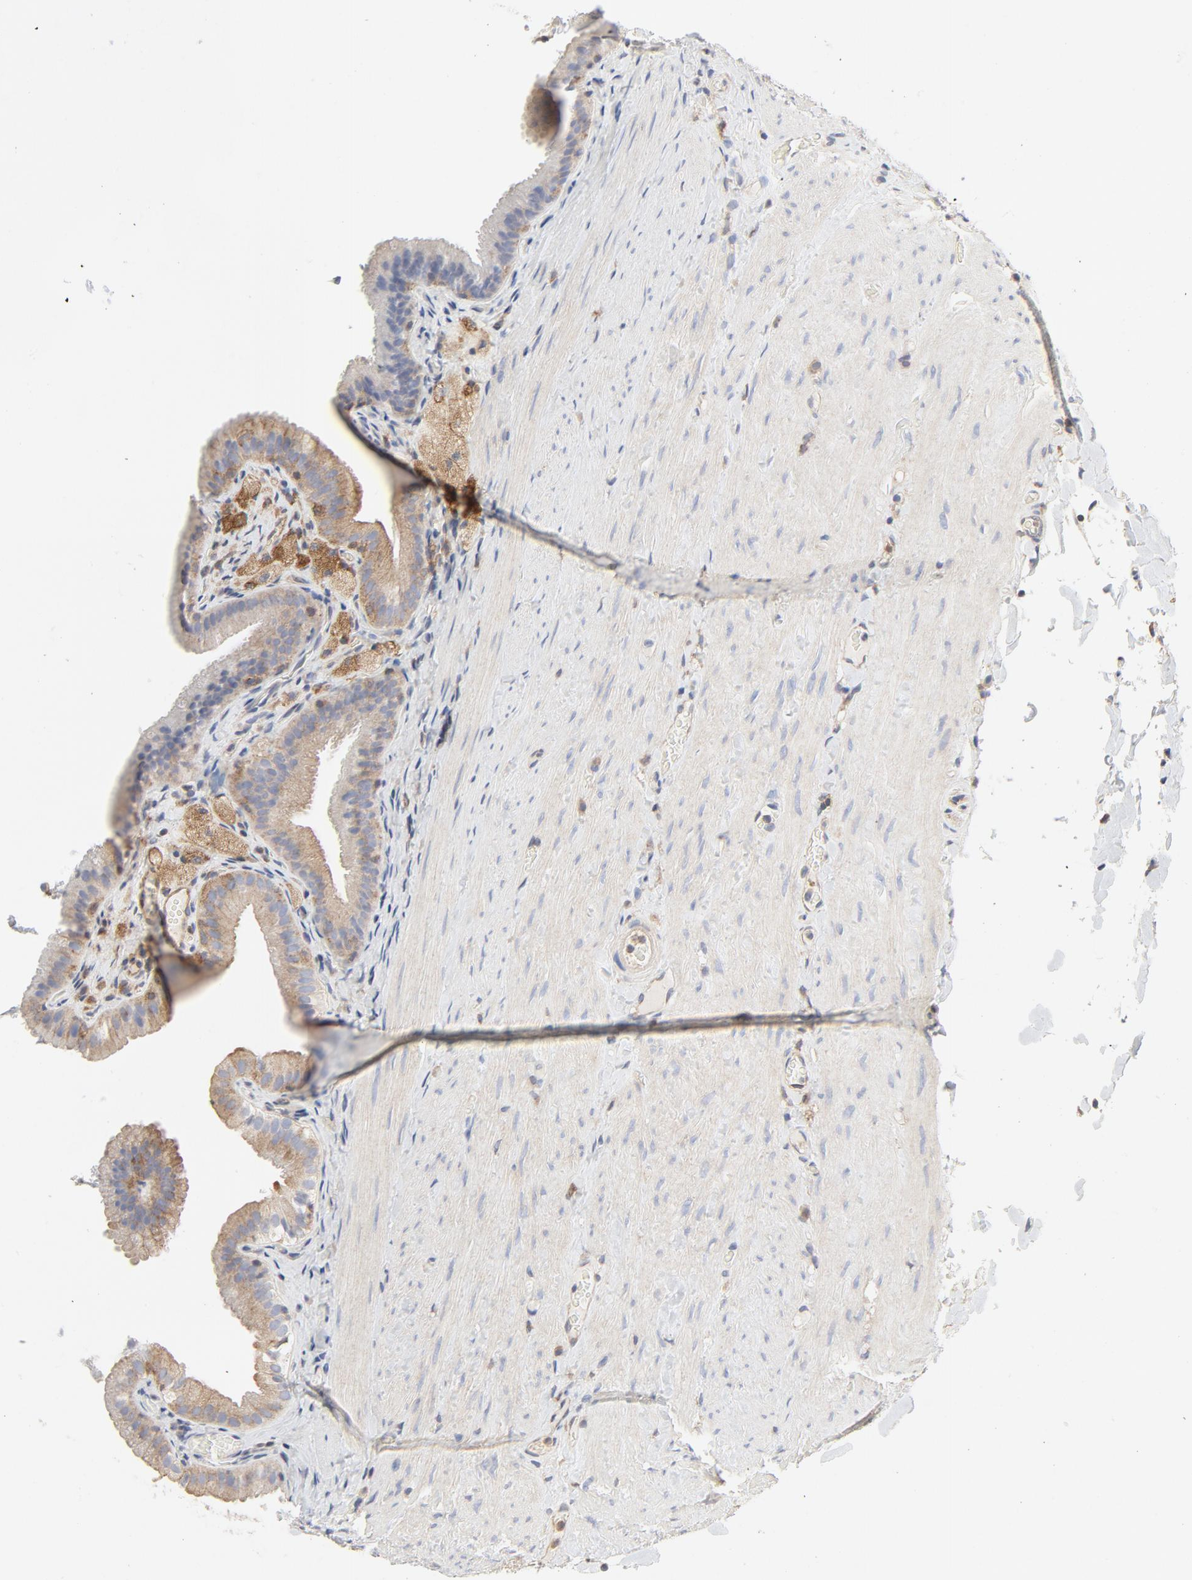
{"staining": {"intensity": "moderate", "quantity": ">75%", "location": "cytoplasmic/membranous"}, "tissue": "gallbladder", "cell_type": "Glandular cells", "image_type": "normal", "snomed": [{"axis": "morphology", "description": "Normal tissue, NOS"}, {"axis": "topography", "description": "Gallbladder"}], "caption": "Gallbladder stained for a protein (brown) exhibits moderate cytoplasmic/membranous positive expression in about >75% of glandular cells.", "gene": "RABEP1", "patient": {"sex": "female", "age": 24}}